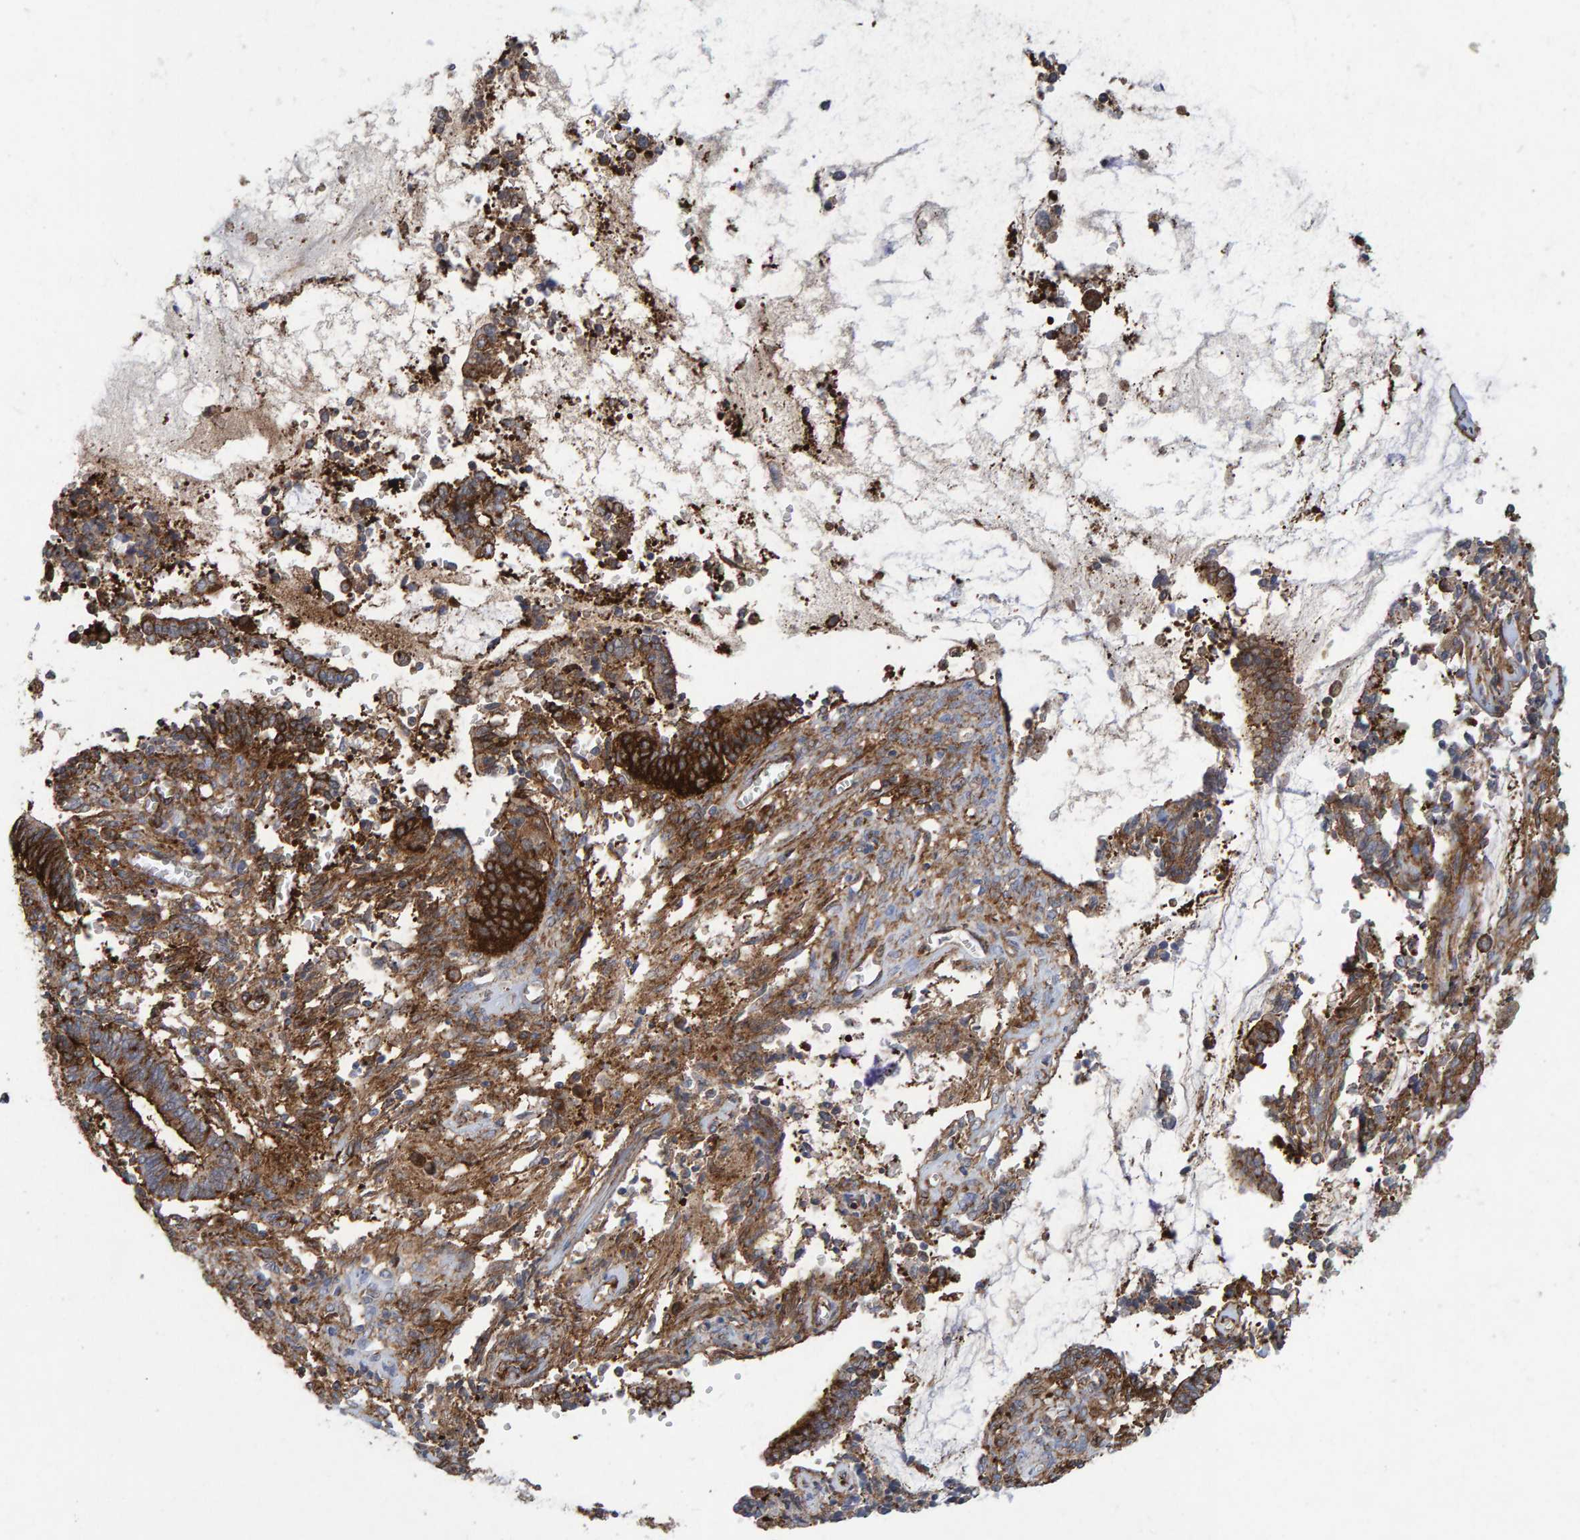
{"staining": {"intensity": "strong", "quantity": ">75%", "location": "cytoplasmic/membranous"}, "tissue": "cervical cancer", "cell_type": "Tumor cells", "image_type": "cancer", "snomed": [{"axis": "morphology", "description": "Adenocarcinoma, NOS"}, {"axis": "topography", "description": "Cervix"}], "caption": "Immunohistochemistry (IHC) histopathology image of neoplastic tissue: human cervical cancer stained using immunohistochemistry exhibits high levels of strong protein expression localized specifically in the cytoplasmic/membranous of tumor cells, appearing as a cytoplasmic/membranous brown color.", "gene": "MVP", "patient": {"sex": "female", "age": 44}}